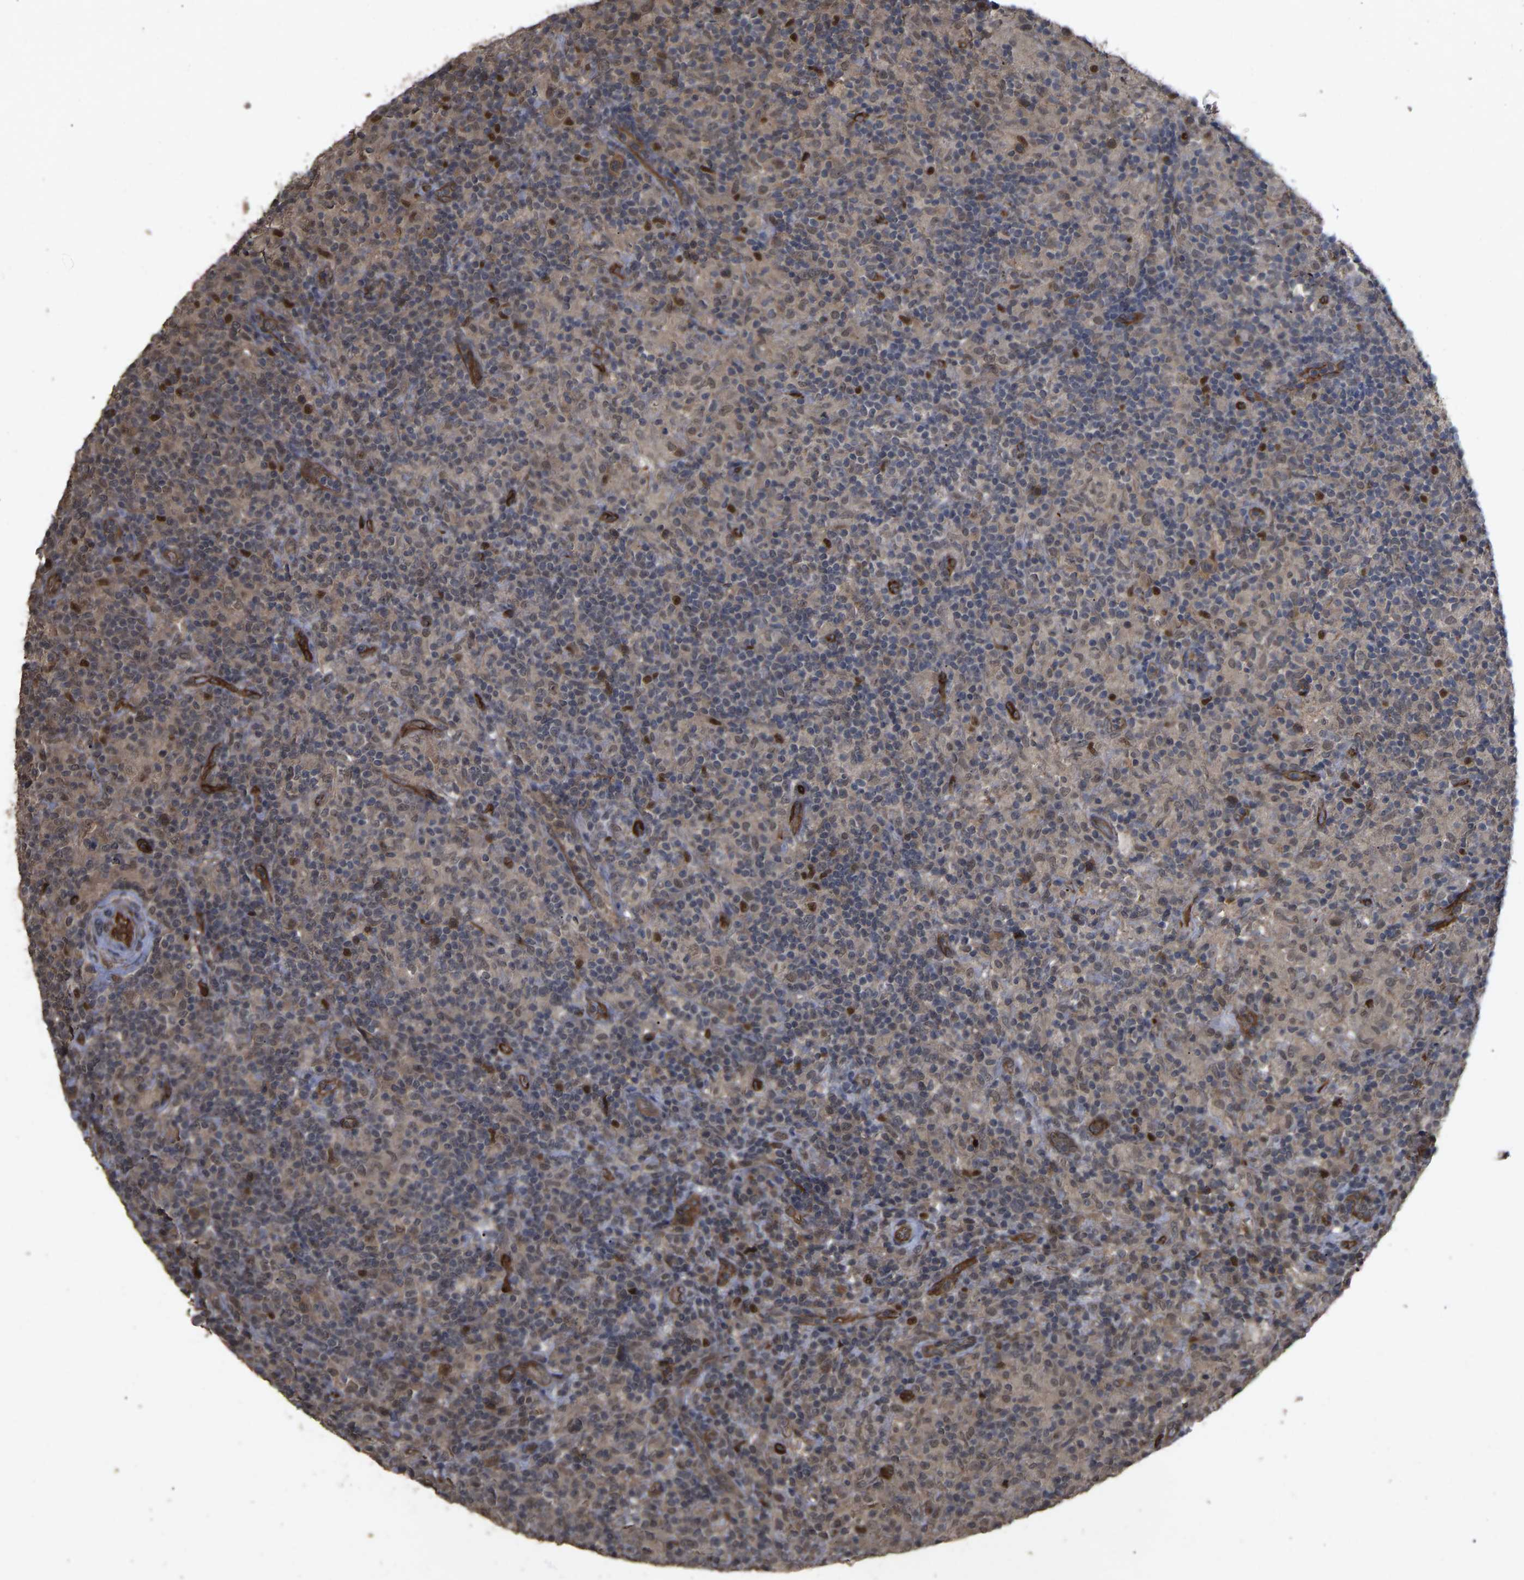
{"staining": {"intensity": "weak", "quantity": ">75%", "location": "cytoplasmic/membranous,nuclear"}, "tissue": "lymphoma", "cell_type": "Tumor cells", "image_type": "cancer", "snomed": [{"axis": "morphology", "description": "Hodgkin's disease, NOS"}, {"axis": "topography", "description": "Lymph node"}], "caption": "Immunohistochemical staining of human Hodgkin's disease exhibits low levels of weak cytoplasmic/membranous and nuclear protein staining in about >75% of tumor cells. (DAB (3,3'-diaminobenzidine) = brown stain, brightfield microscopy at high magnification).", "gene": "FAM161B", "patient": {"sex": "male", "age": 70}}